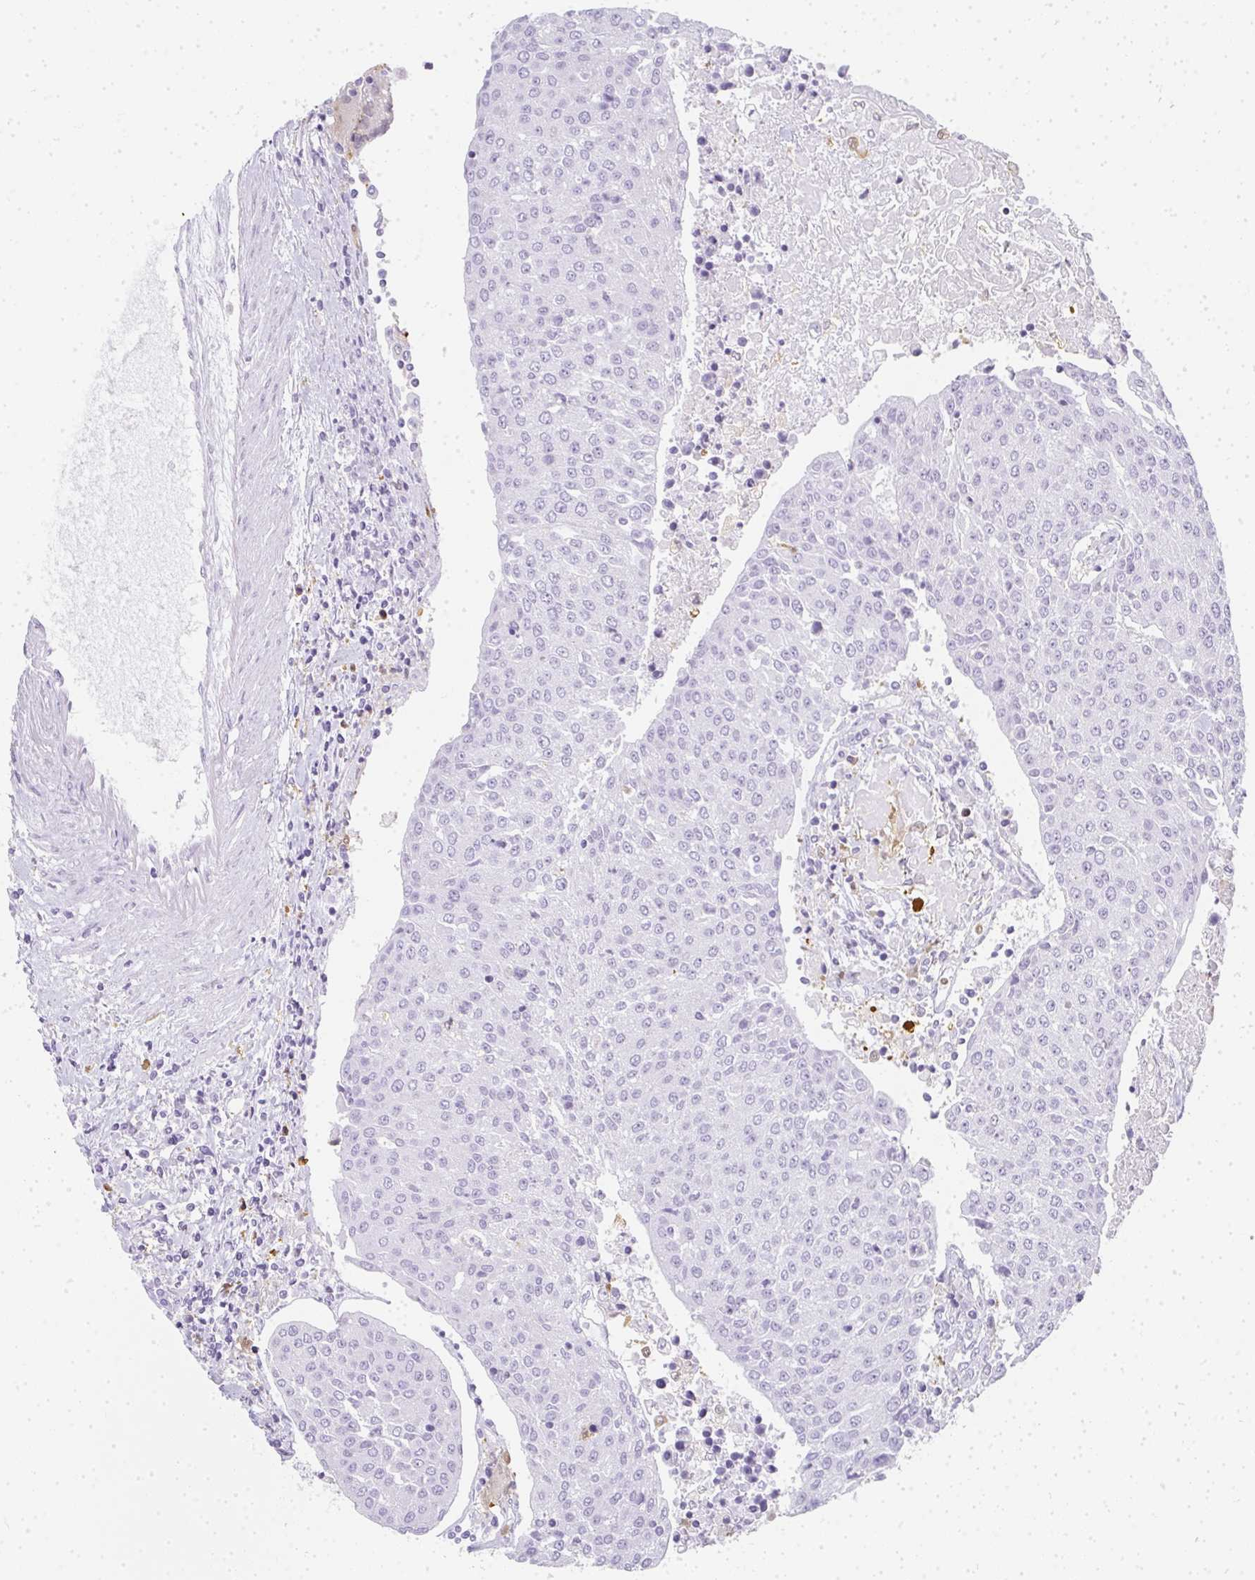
{"staining": {"intensity": "negative", "quantity": "none", "location": "none"}, "tissue": "urothelial cancer", "cell_type": "Tumor cells", "image_type": "cancer", "snomed": [{"axis": "morphology", "description": "Urothelial carcinoma, High grade"}, {"axis": "topography", "description": "Urinary bladder"}], "caption": "High magnification brightfield microscopy of urothelial cancer stained with DAB (brown) and counterstained with hematoxylin (blue): tumor cells show no significant positivity.", "gene": "HK3", "patient": {"sex": "female", "age": 85}}